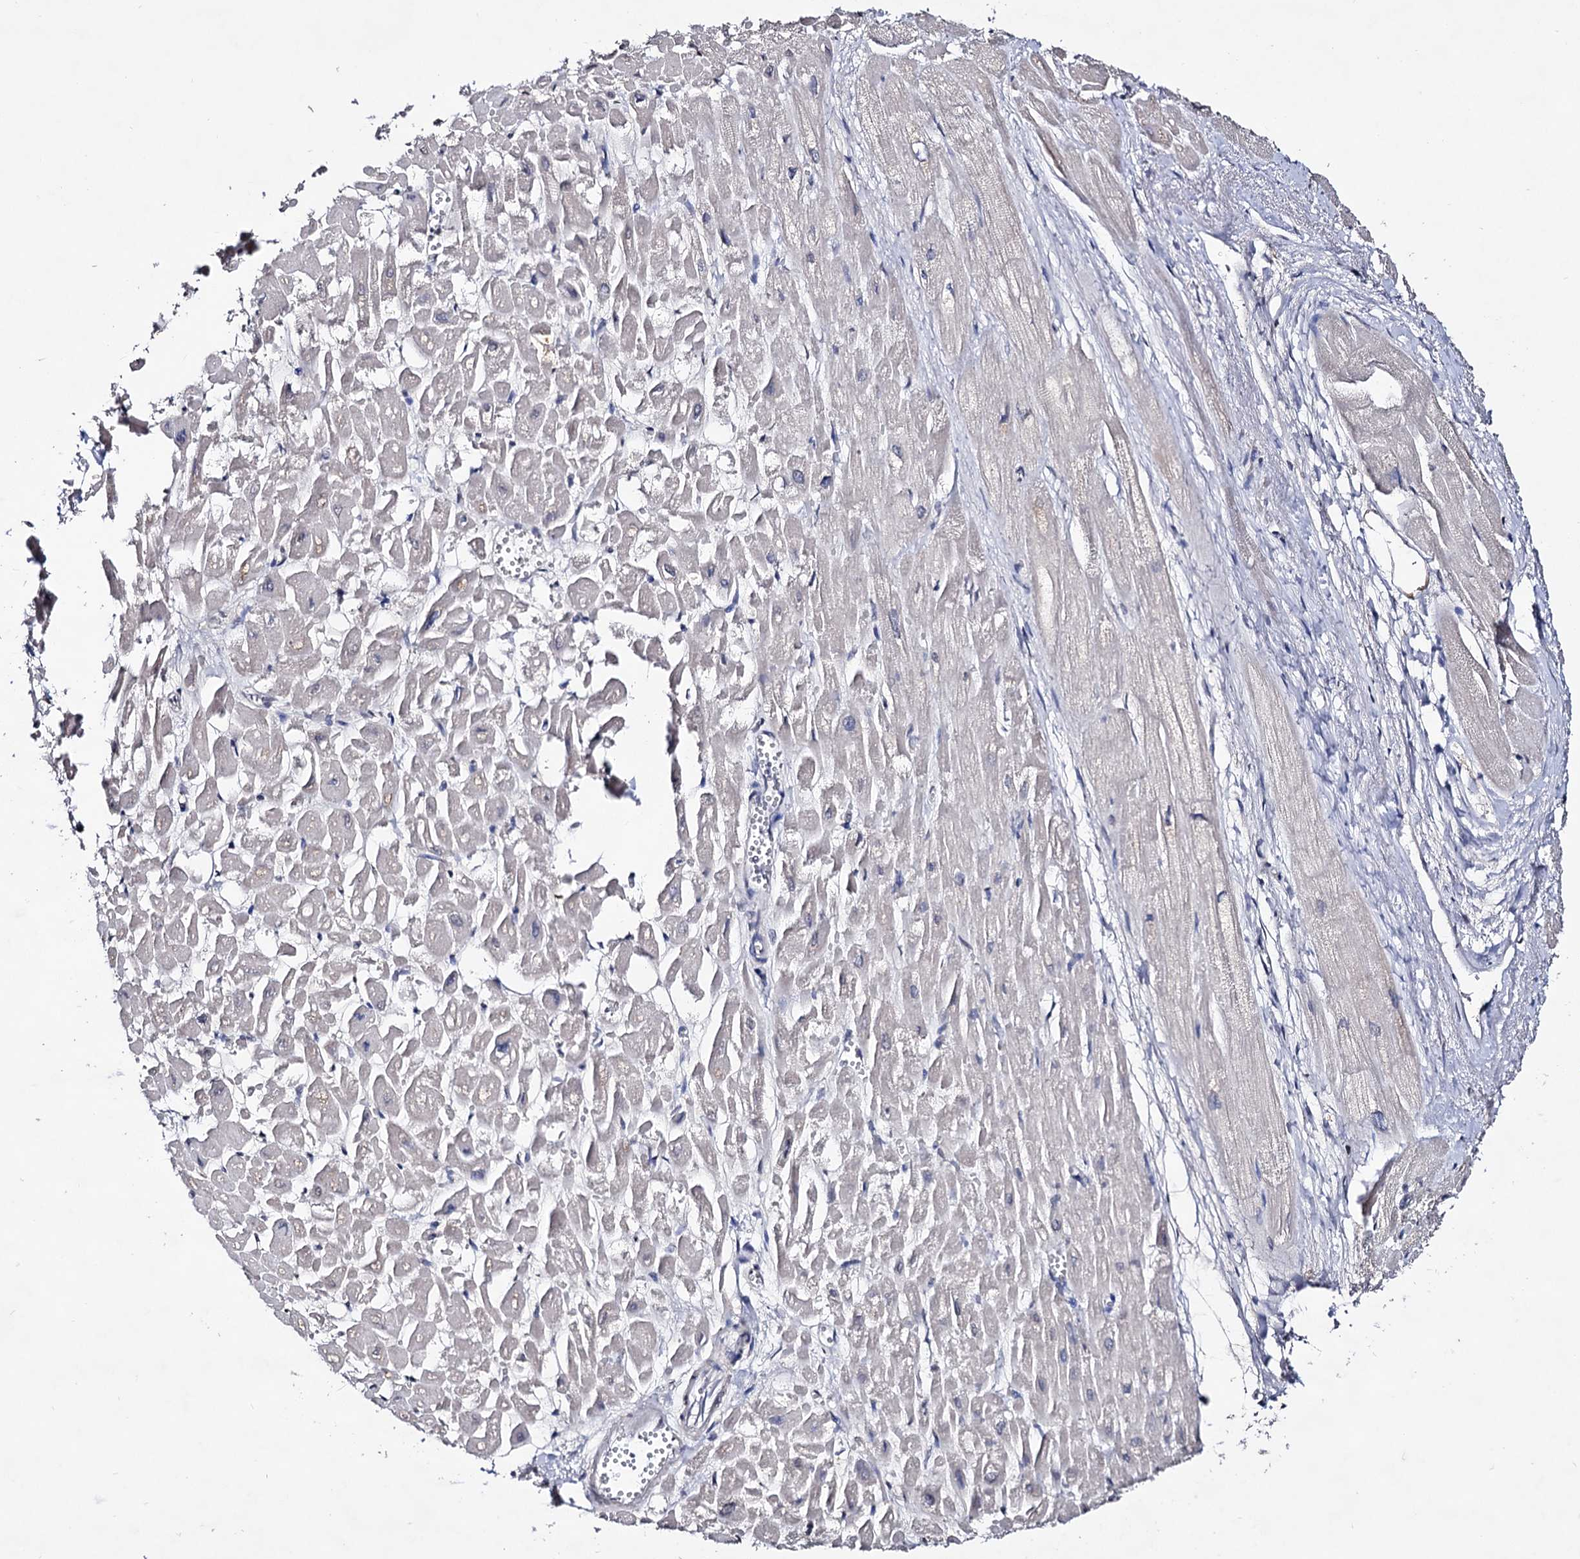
{"staining": {"intensity": "negative", "quantity": "none", "location": "none"}, "tissue": "heart muscle", "cell_type": "Cardiomyocytes", "image_type": "normal", "snomed": [{"axis": "morphology", "description": "Normal tissue, NOS"}, {"axis": "topography", "description": "Heart"}], "caption": "The image exhibits no staining of cardiomyocytes in benign heart muscle.", "gene": "PLIN1", "patient": {"sex": "male", "age": 54}}